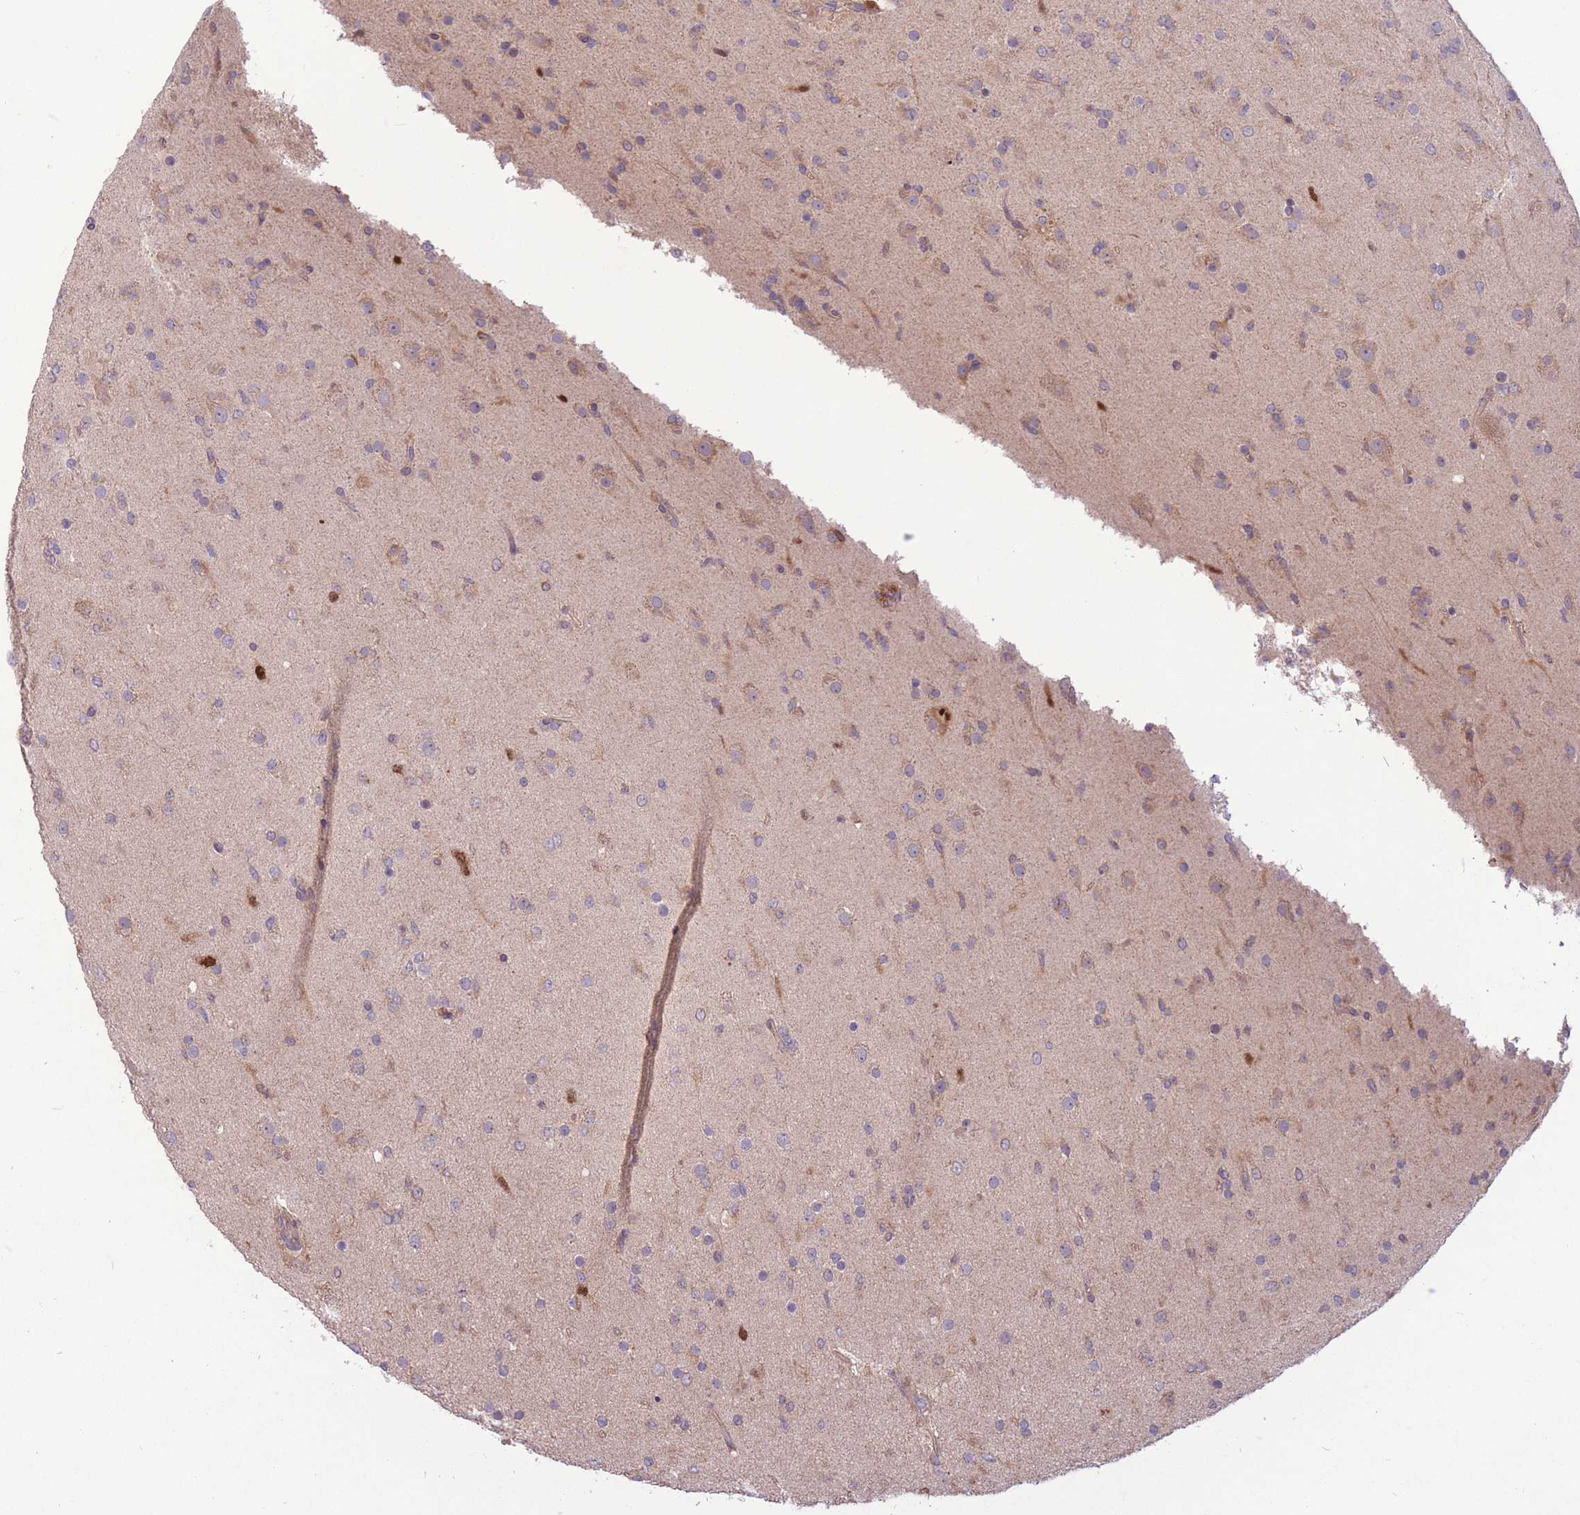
{"staining": {"intensity": "weak", "quantity": "<25%", "location": "cytoplasmic/membranous"}, "tissue": "glioma", "cell_type": "Tumor cells", "image_type": "cancer", "snomed": [{"axis": "morphology", "description": "Glioma, malignant, Low grade"}, {"axis": "topography", "description": "Brain"}], "caption": "This is a histopathology image of immunohistochemistry (IHC) staining of malignant low-grade glioma, which shows no staining in tumor cells.", "gene": "GMNN", "patient": {"sex": "male", "age": 65}}